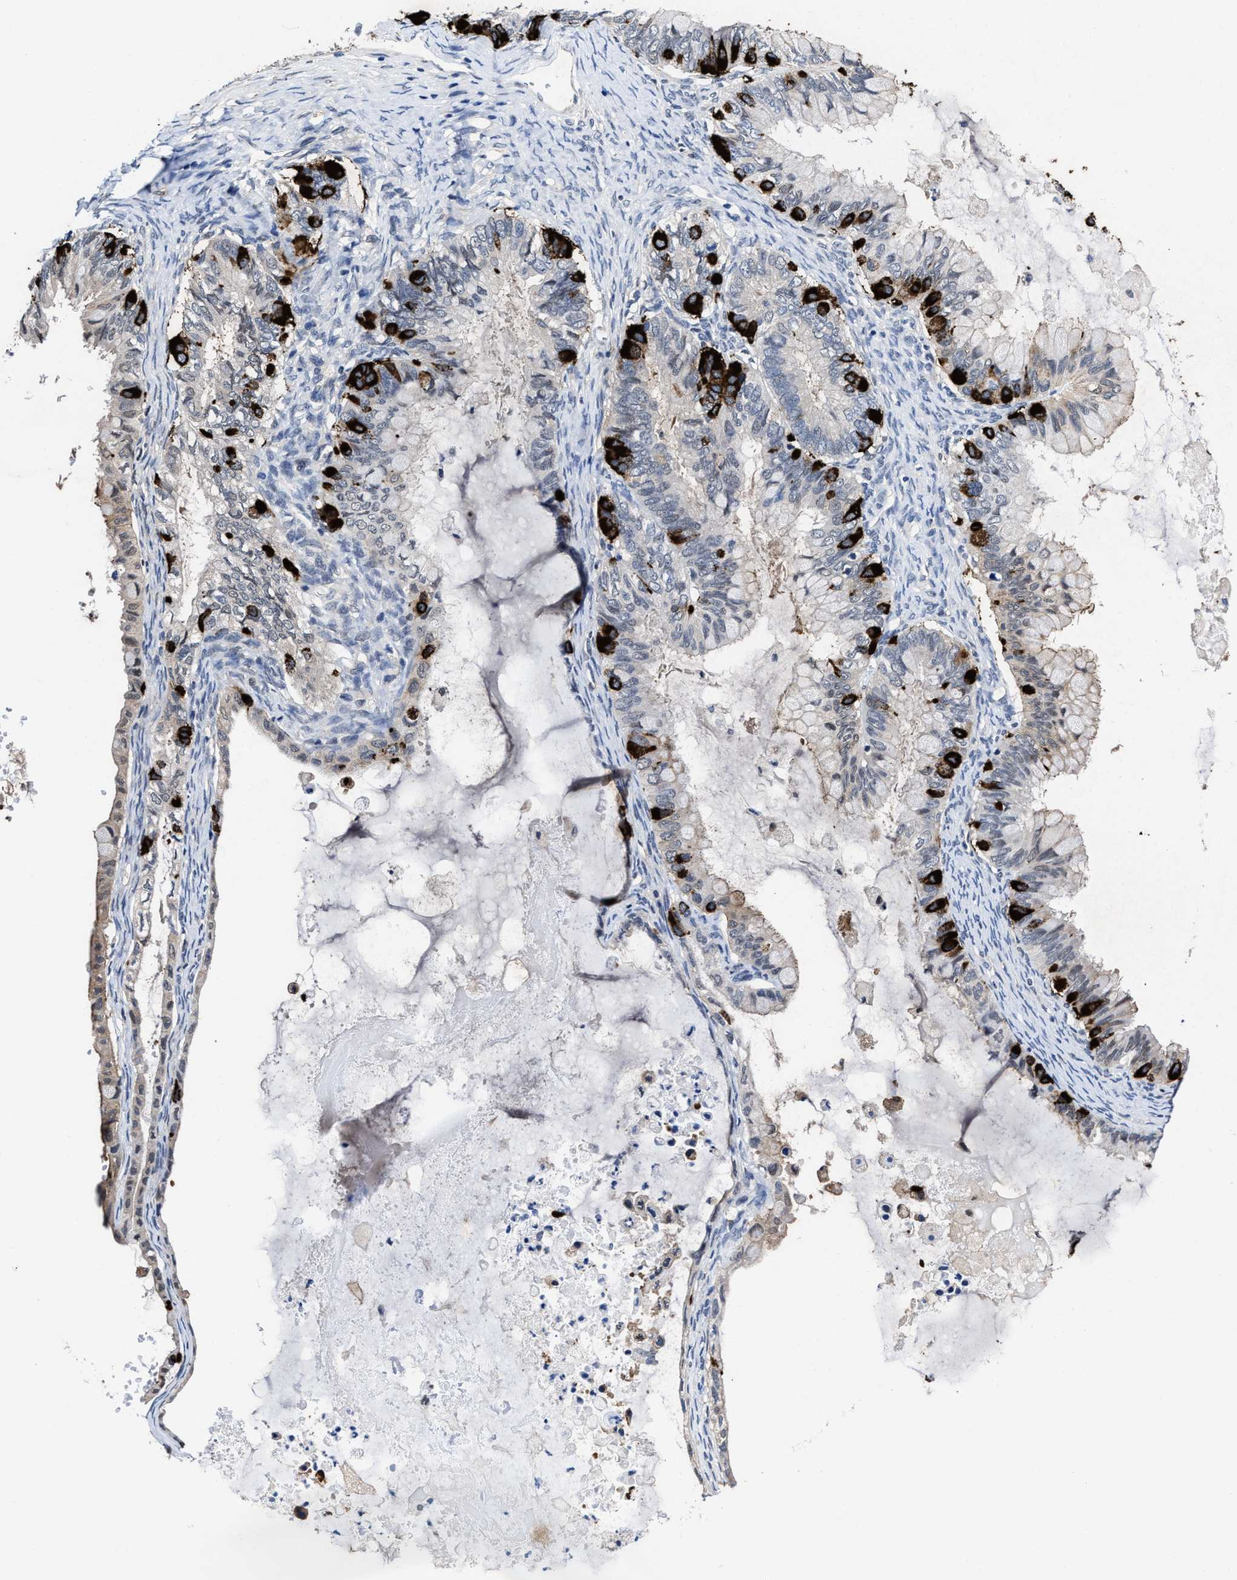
{"staining": {"intensity": "strong", "quantity": "<25%", "location": "cytoplasmic/membranous"}, "tissue": "ovarian cancer", "cell_type": "Tumor cells", "image_type": "cancer", "snomed": [{"axis": "morphology", "description": "Cystadenocarcinoma, mucinous, NOS"}, {"axis": "topography", "description": "Ovary"}], "caption": "Ovarian mucinous cystadenocarcinoma stained with a brown dye displays strong cytoplasmic/membranous positive expression in about <25% of tumor cells.", "gene": "KIF12", "patient": {"sex": "female", "age": 80}}